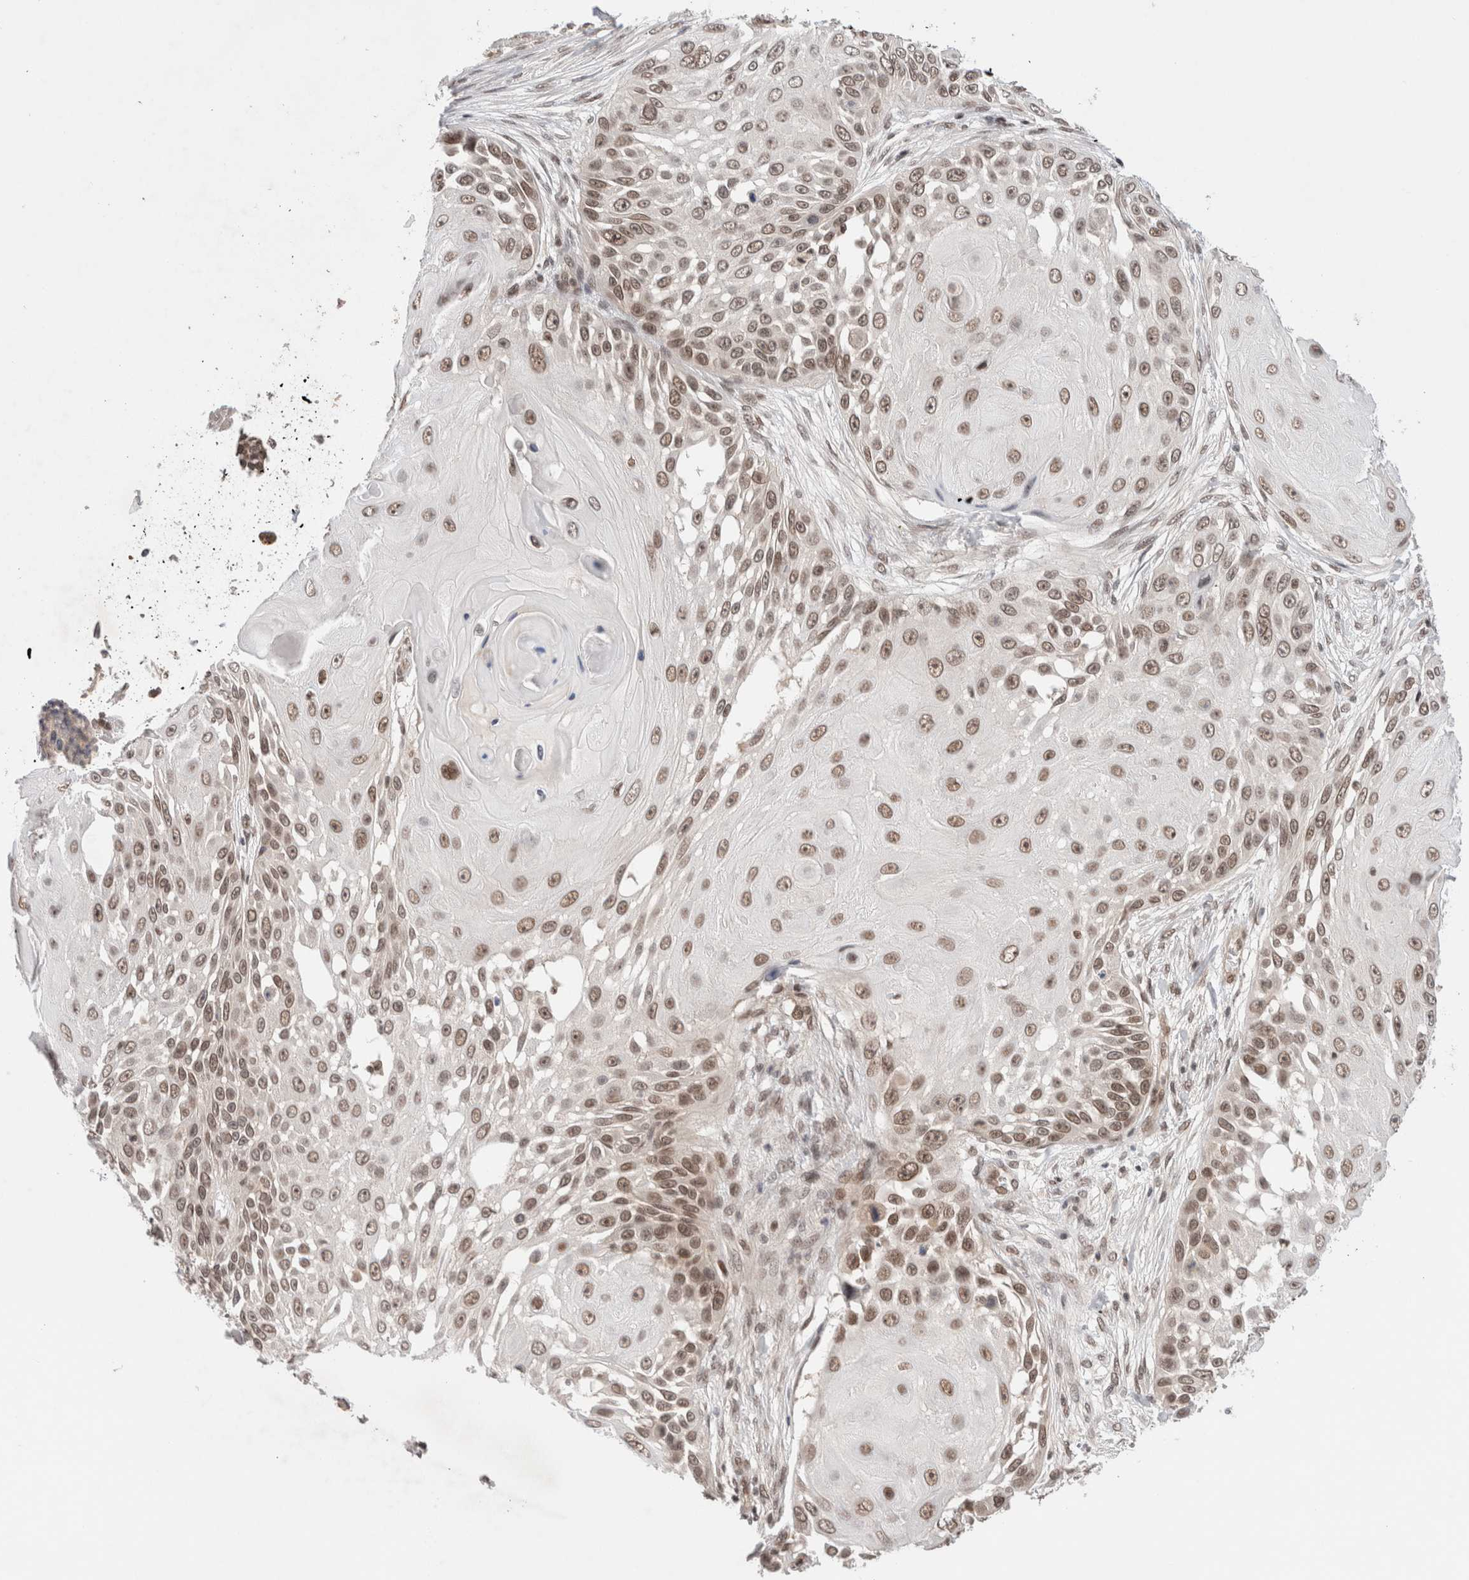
{"staining": {"intensity": "moderate", "quantity": ">75%", "location": "nuclear"}, "tissue": "skin cancer", "cell_type": "Tumor cells", "image_type": "cancer", "snomed": [{"axis": "morphology", "description": "Squamous cell carcinoma, NOS"}, {"axis": "topography", "description": "Skin"}], "caption": "A brown stain highlights moderate nuclear expression of a protein in human skin squamous cell carcinoma tumor cells.", "gene": "GATAD2A", "patient": {"sex": "female", "age": 44}}